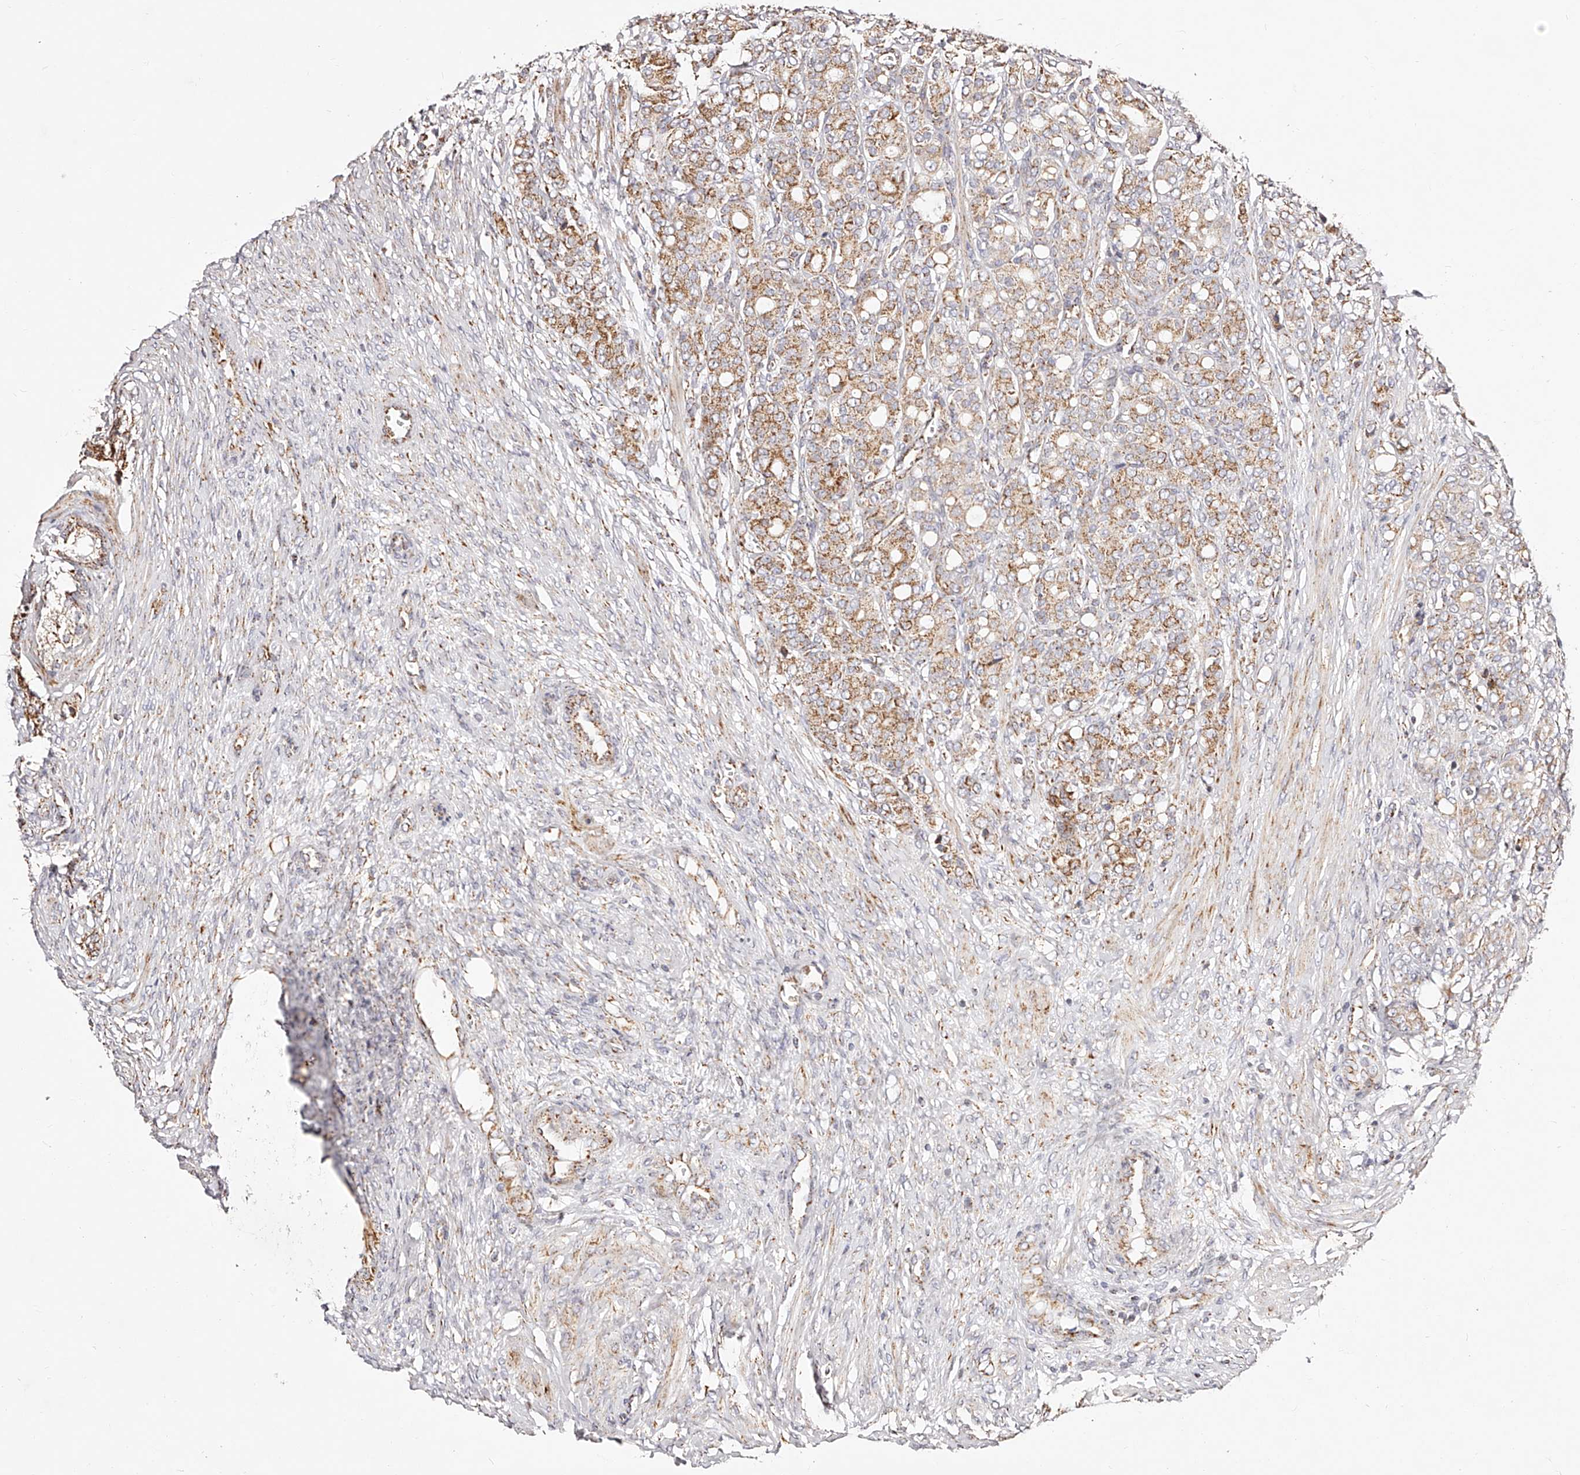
{"staining": {"intensity": "moderate", "quantity": ">75%", "location": "cytoplasmic/membranous"}, "tissue": "prostate cancer", "cell_type": "Tumor cells", "image_type": "cancer", "snomed": [{"axis": "morphology", "description": "Adenocarcinoma, High grade"}, {"axis": "topography", "description": "Prostate"}], "caption": "Protein expression analysis of prostate adenocarcinoma (high-grade) exhibits moderate cytoplasmic/membranous expression in approximately >75% of tumor cells. (IHC, brightfield microscopy, high magnification).", "gene": "NDUFV3", "patient": {"sex": "male", "age": 62}}